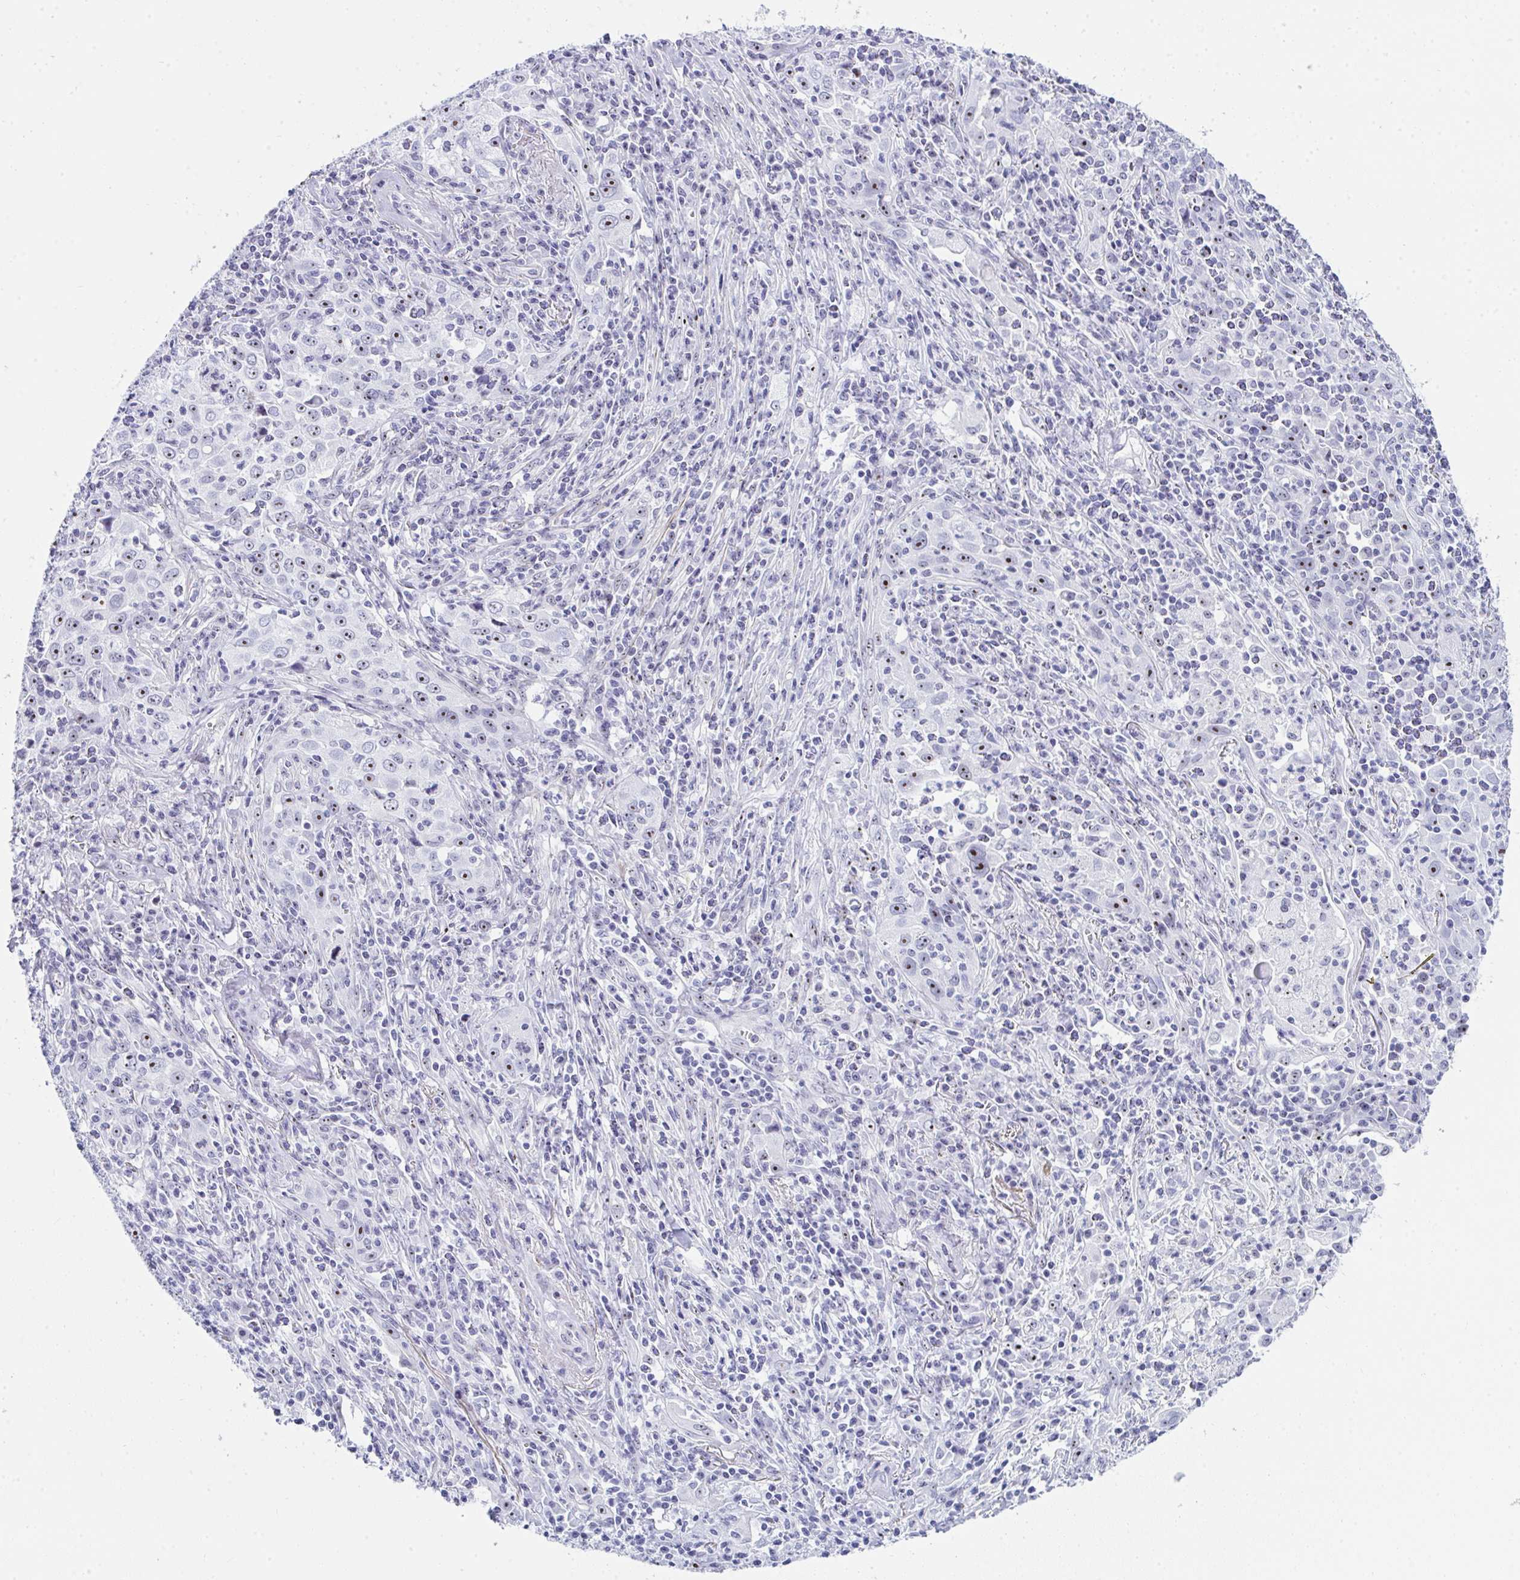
{"staining": {"intensity": "moderate", "quantity": ">75%", "location": "nuclear"}, "tissue": "lung cancer", "cell_type": "Tumor cells", "image_type": "cancer", "snomed": [{"axis": "morphology", "description": "Squamous cell carcinoma, NOS"}, {"axis": "topography", "description": "Lung"}], "caption": "Protein staining of lung cancer tissue demonstrates moderate nuclear expression in about >75% of tumor cells. (brown staining indicates protein expression, while blue staining denotes nuclei).", "gene": "NOP10", "patient": {"sex": "male", "age": 71}}